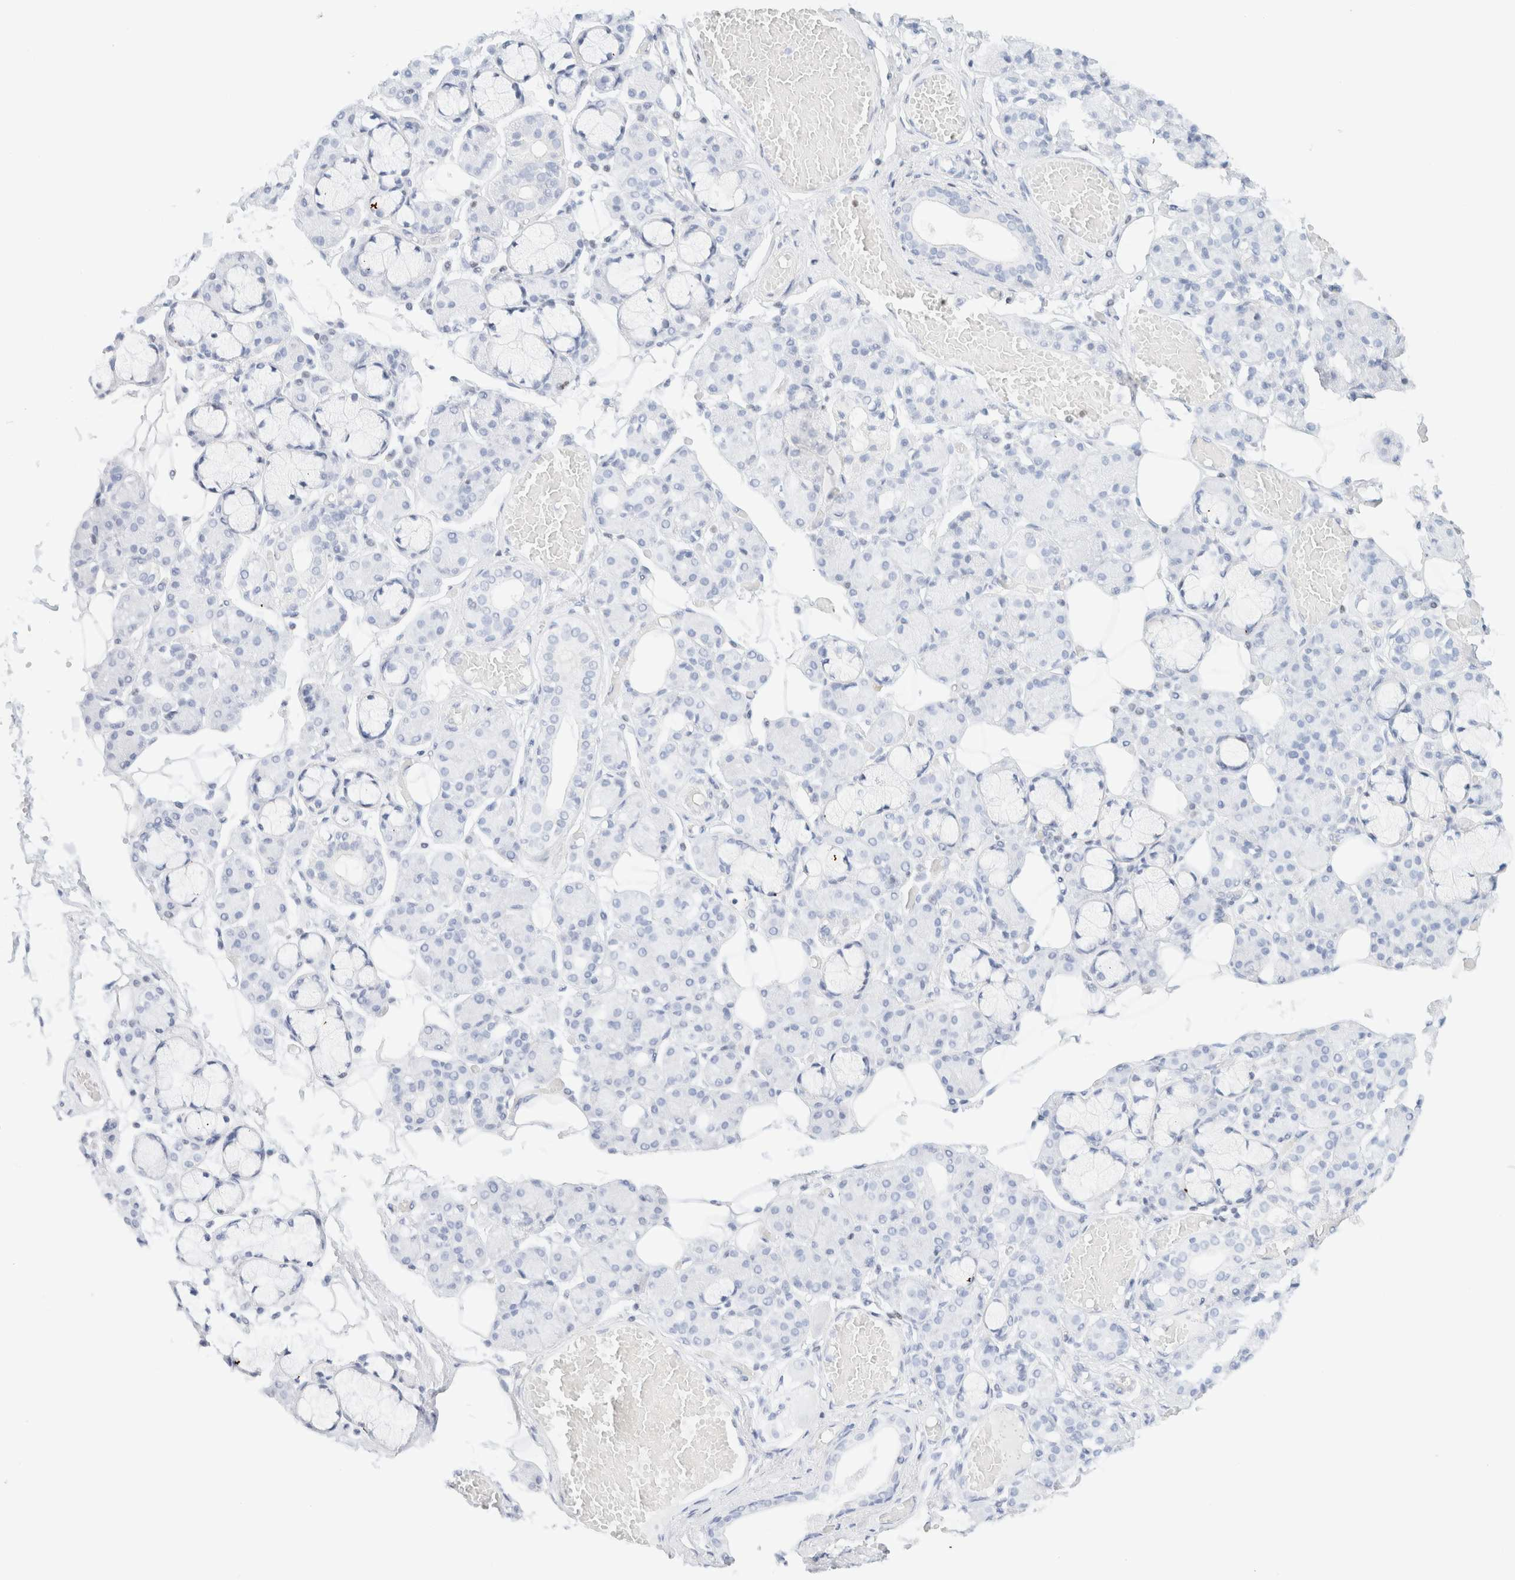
{"staining": {"intensity": "negative", "quantity": "none", "location": "none"}, "tissue": "salivary gland", "cell_type": "Glandular cells", "image_type": "normal", "snomed": [{"axis": "morphology", "description": "Normal tissue, NOS"}, {"axis": "topography", "description": "Salivary gland"}], "caption": "Normal salivary gland was stained to show a protein in brown. There is no significant positivity in glandular cells.", "gene": "IKZF3", "patient": {"sex": "male", "age": 63}}